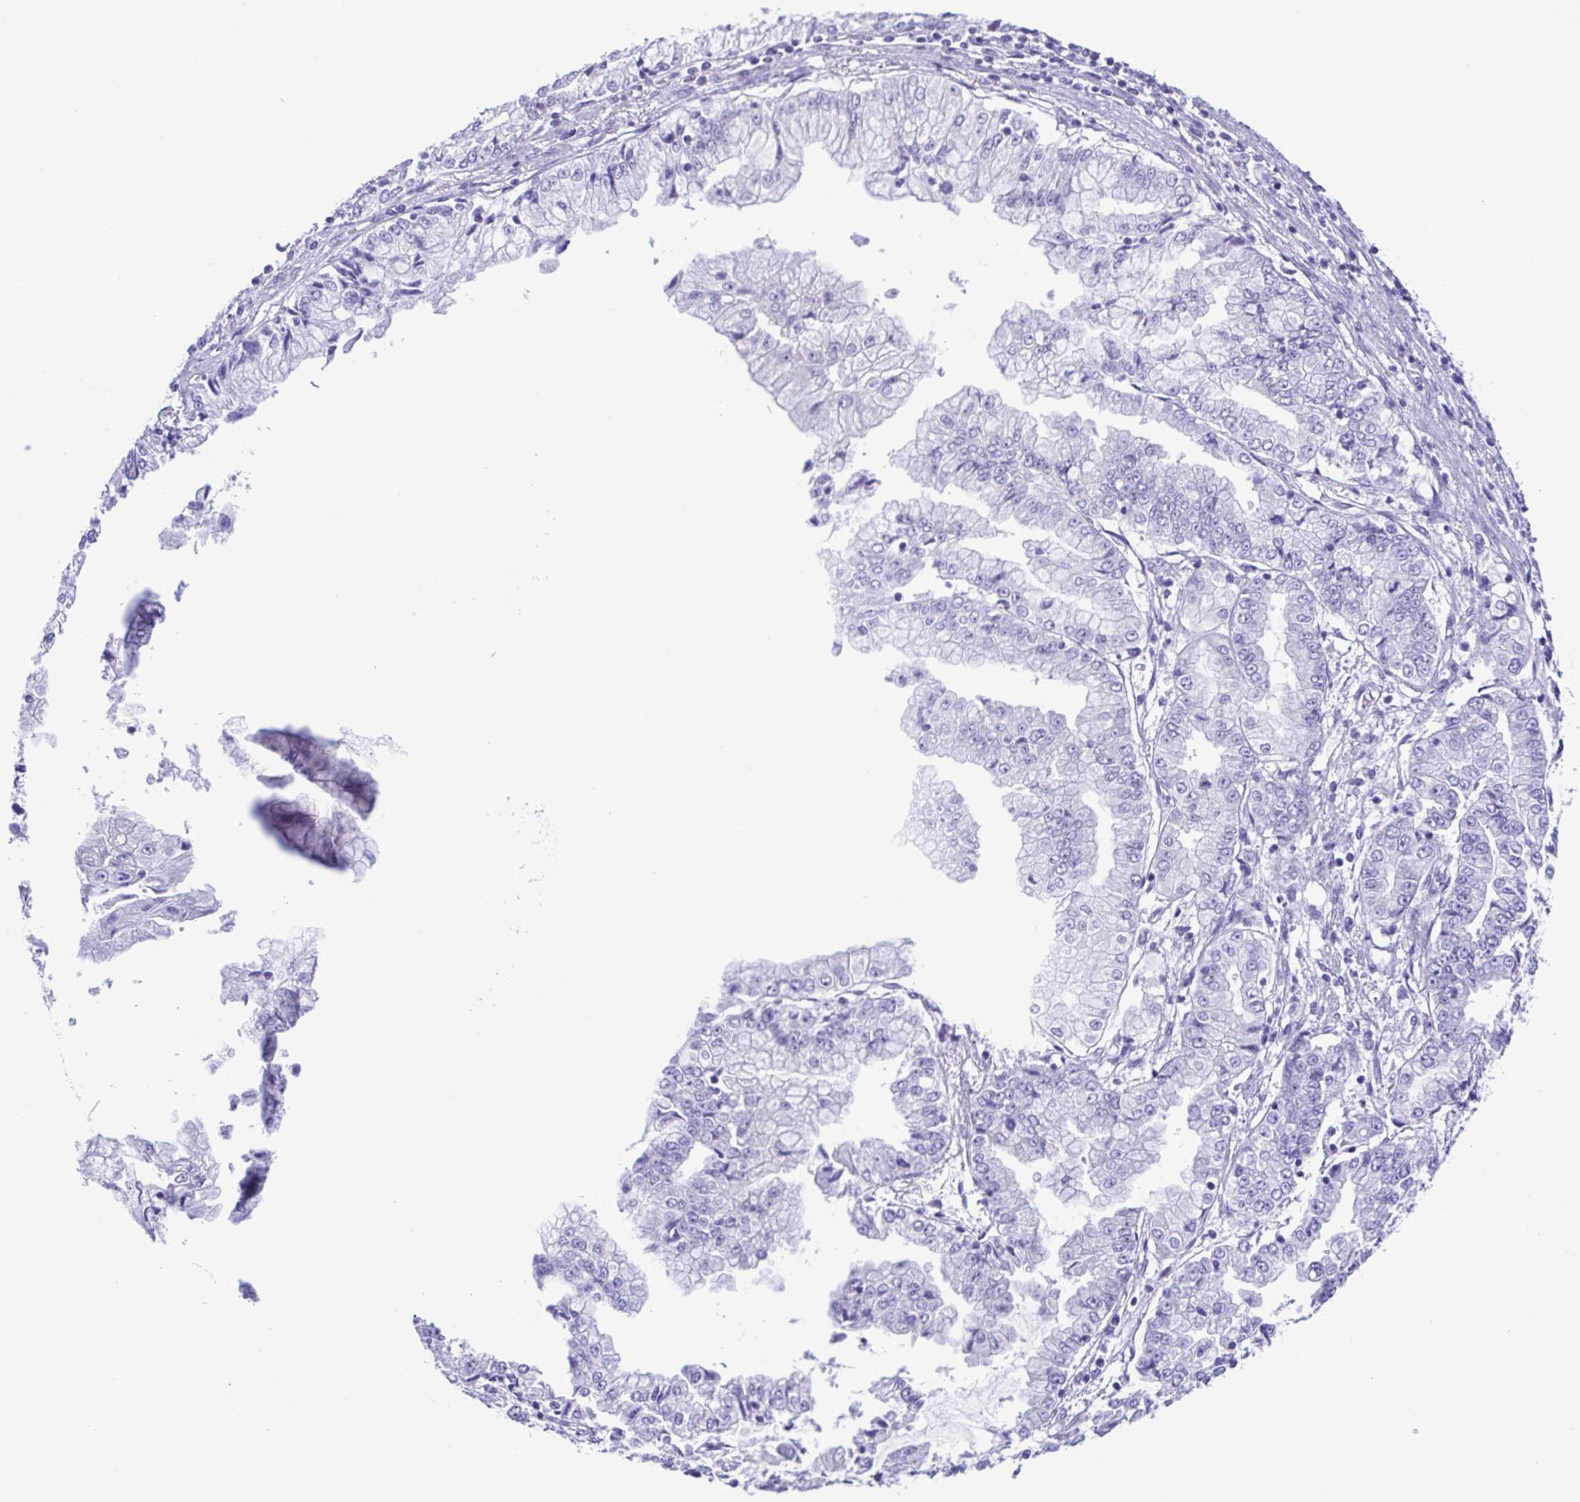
{"staining": {"intensity": "negative", "quantity": "none", "location": "none"}, "tissue": "stomach cancer", "cell_type": "Tumor cells", "image_type": "cancer", "snomed": [{"axis": "morphology", "description": "Adenocarcinoma, NOS"}, {"axis": "topography", "description": "Stomach, upper"}], "caption": "Immunohistochemistry of stomach adenocarcinoma demonstrates no positivity in tumor cells.", "gene": "ACTRT3", "patient": {"sex": "female", "age": 74}}